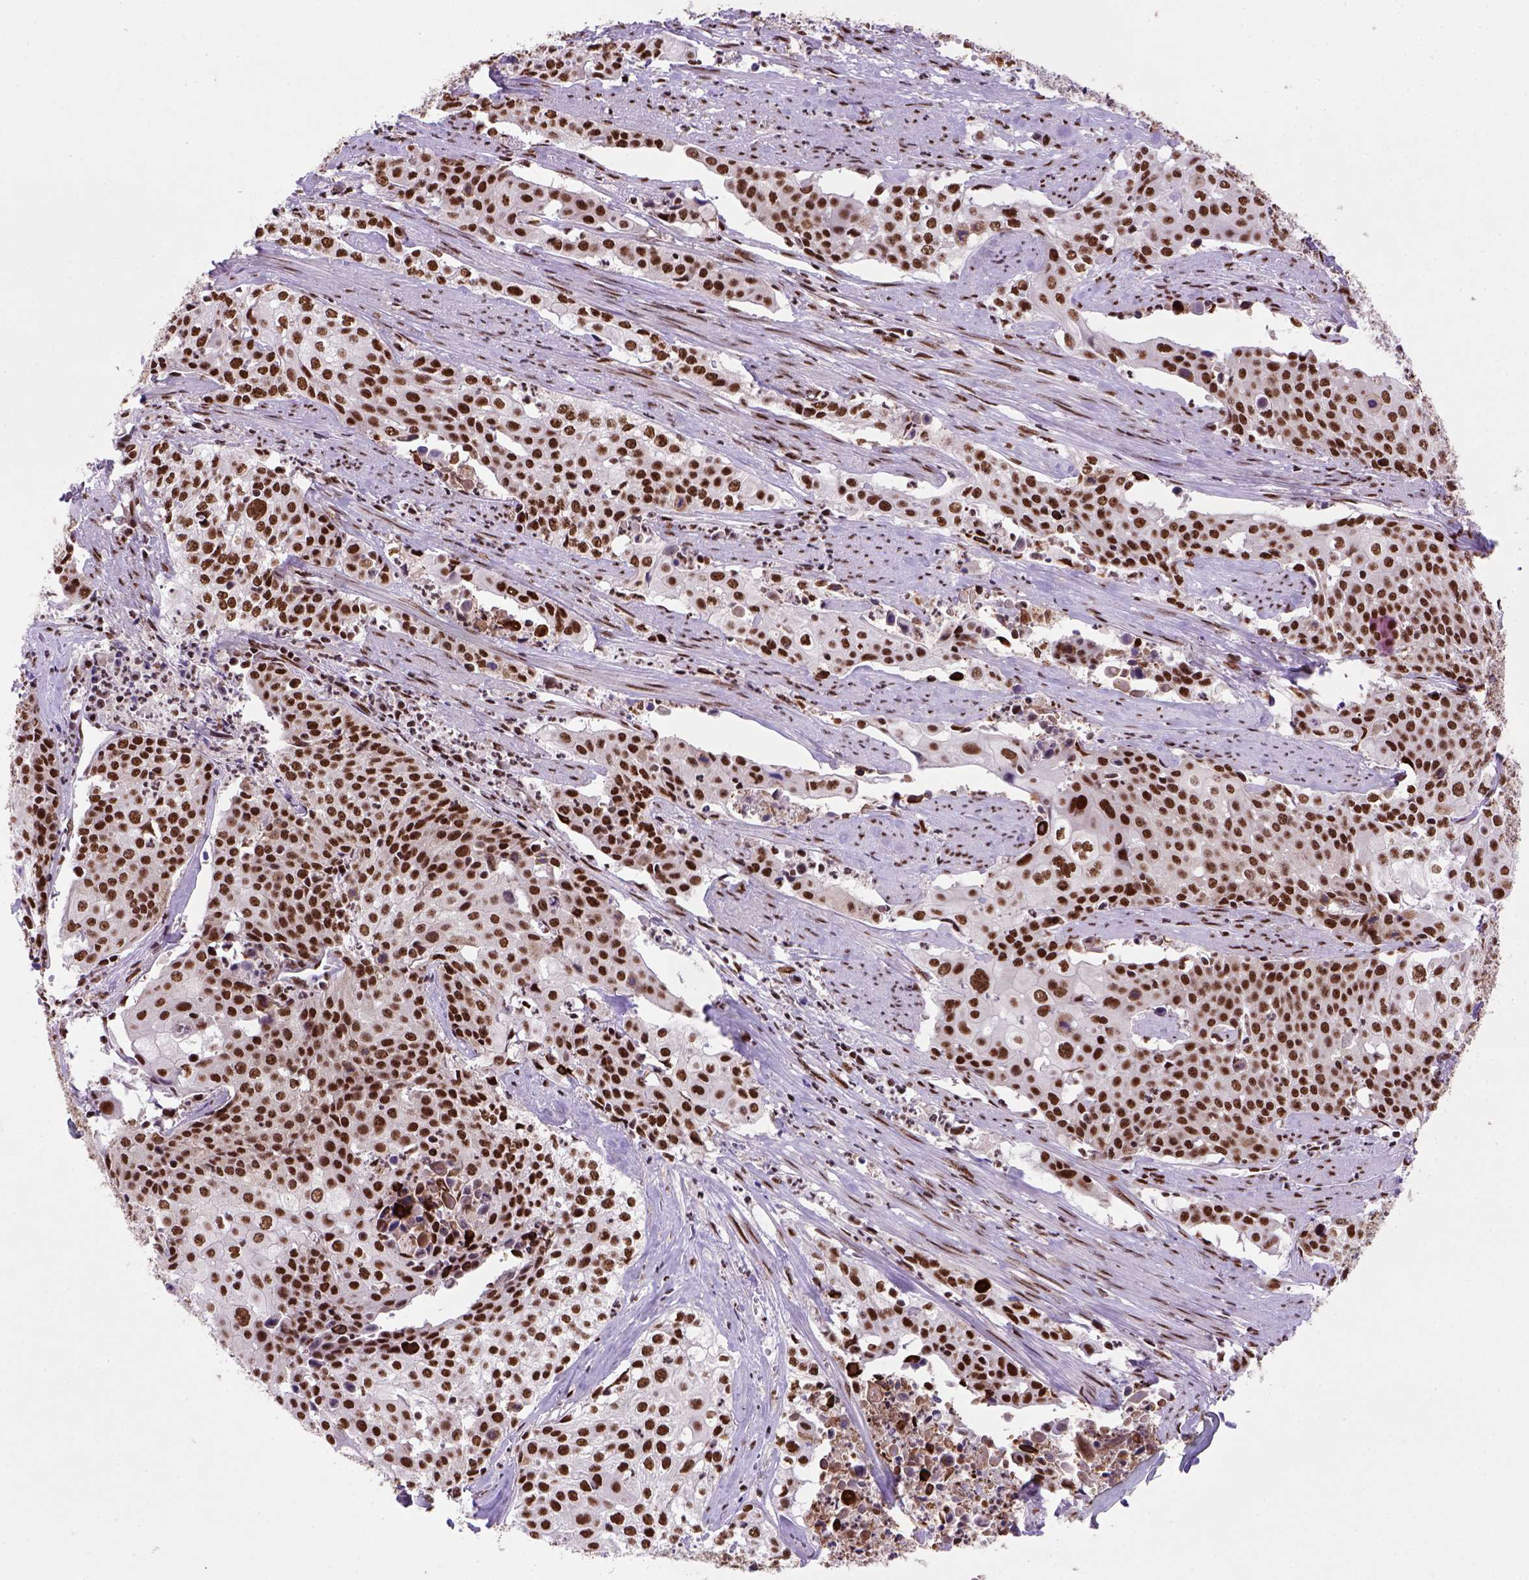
{"staining": {"intensity": "strong", "quantity": ">75%", "location": "nuclear"}, "tissue": "cervical cancer", "cell_type": "Tumor cells", "image_type": "cancer", "snomed": [{"axis": "morphology", "description": "Squamous cell carcinoma, NOS"}, {"axis": "topography", "description": "Cervix"}], "caption": "Immunohistochemistry of squamous cell carcinoma (cervical) displays high levels of strong nuclear positivity in about >75% of tumor cells. The protein is stained brown, and the nuclei are stained in blue (DAB (3,3'-diaminobenzidine) IHC with brightfield microscopy, high magnification).", "gene": "NSMCE2", "patient": {"sex": "female", "age": 39}}